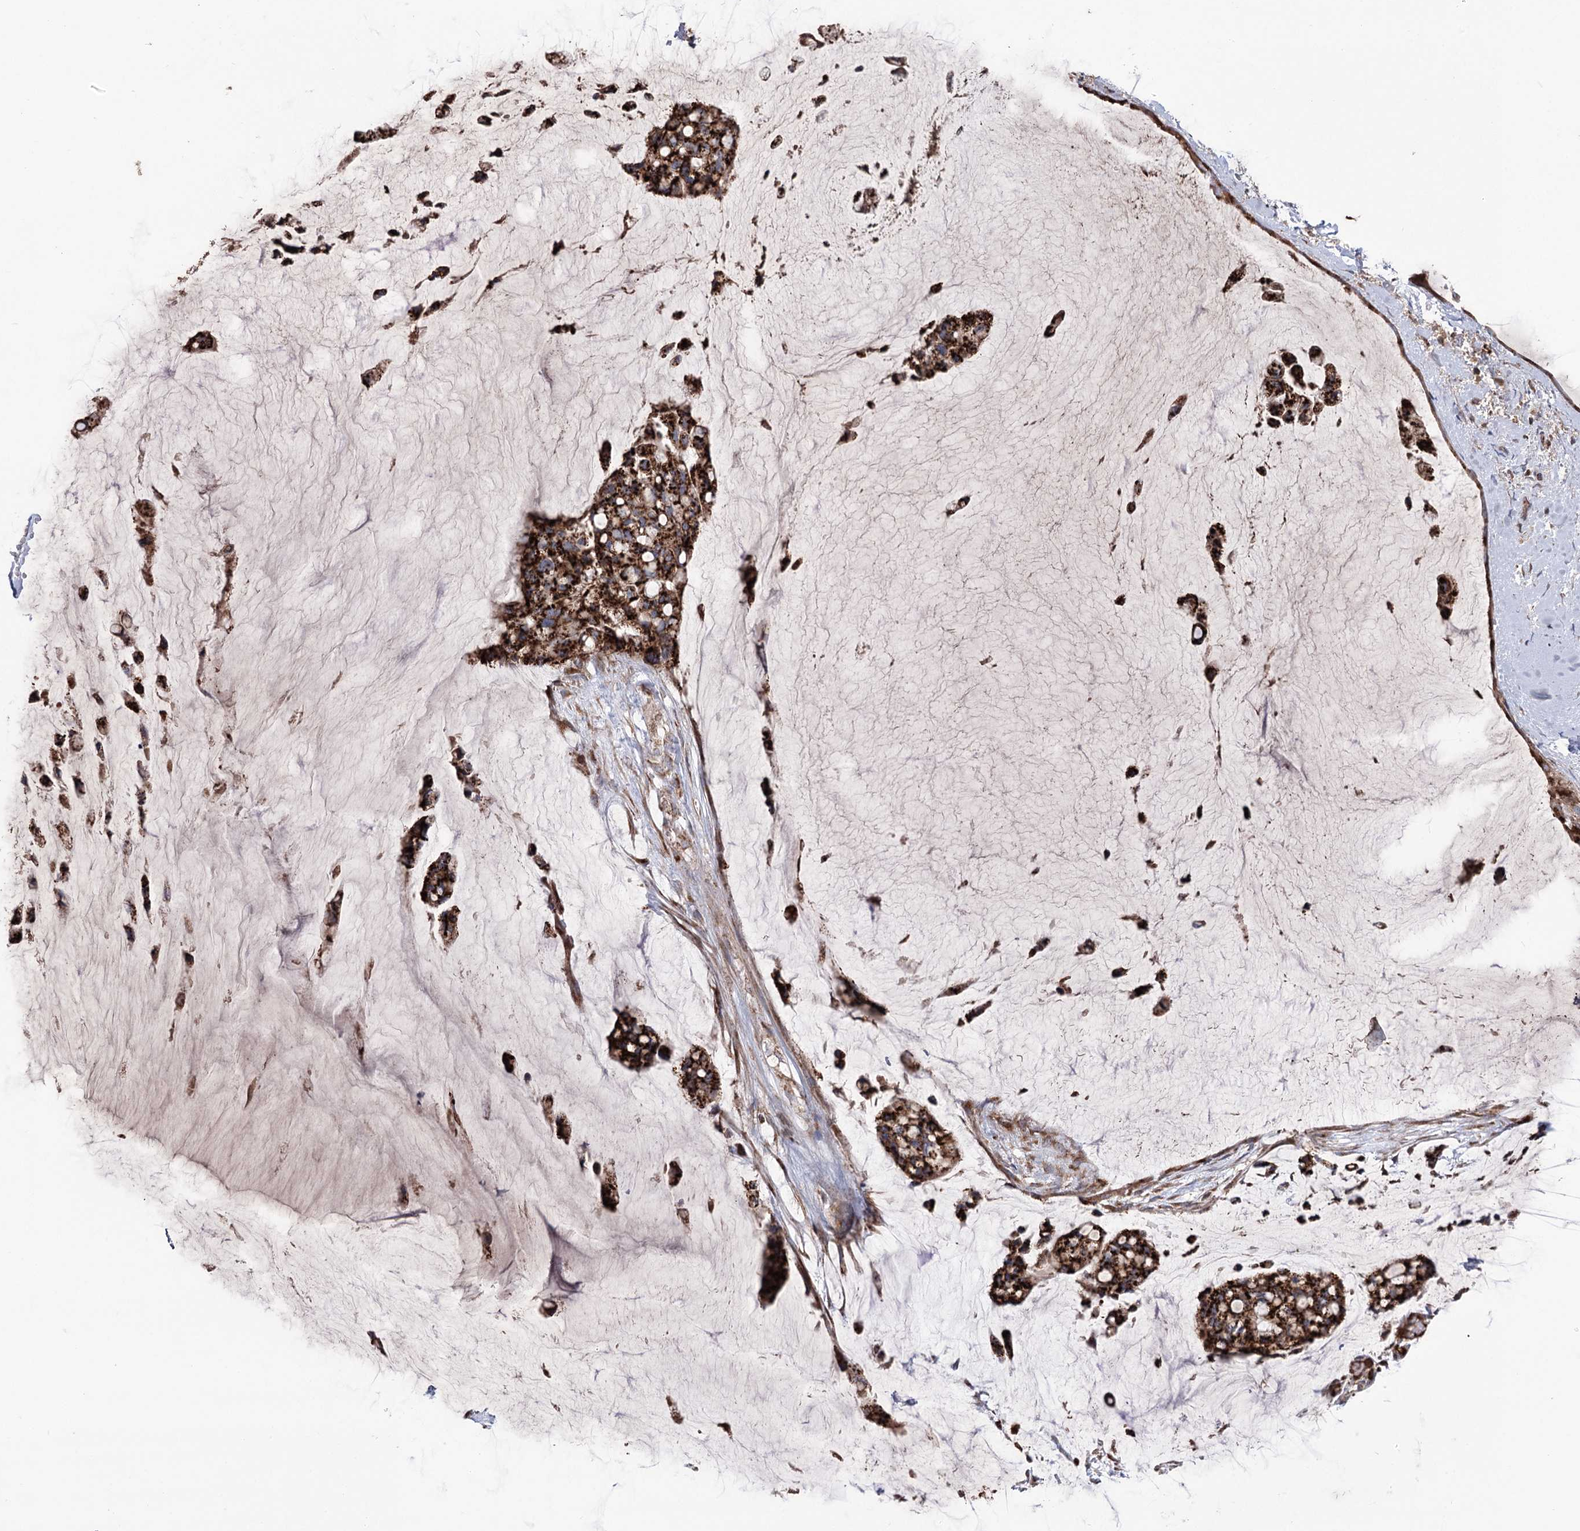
{"staining": {"intensity": "strong", "quantity": ">75%", "location": "cytoplasmic/membranous"}, "tissue": "ovarian cancer", "cell_type": "Tumor cells", "image_type": "cancer", "snomed": [{"axis": "morphology", "description": "Cystadenocarcinoma, mucinous, NOS"}, {"axis": "topography", "description": "Ovary"}], "caption": "High-magnification brightfield microscopy of ovarian mucinous cystadenocarcinoma stained with DAB (brown) and counterstained with hematoxylin (blue). tumor cells exhibit strong cytoplasmic/membranous positivity is identified in approximately>75% of cells. (DAB (3,3'-diaminobenzidine) = brown stain, brightfield microscopy at high magnification).", "gene": "ARHGAP20", "patient": {"sex": "female", "age": 39}}